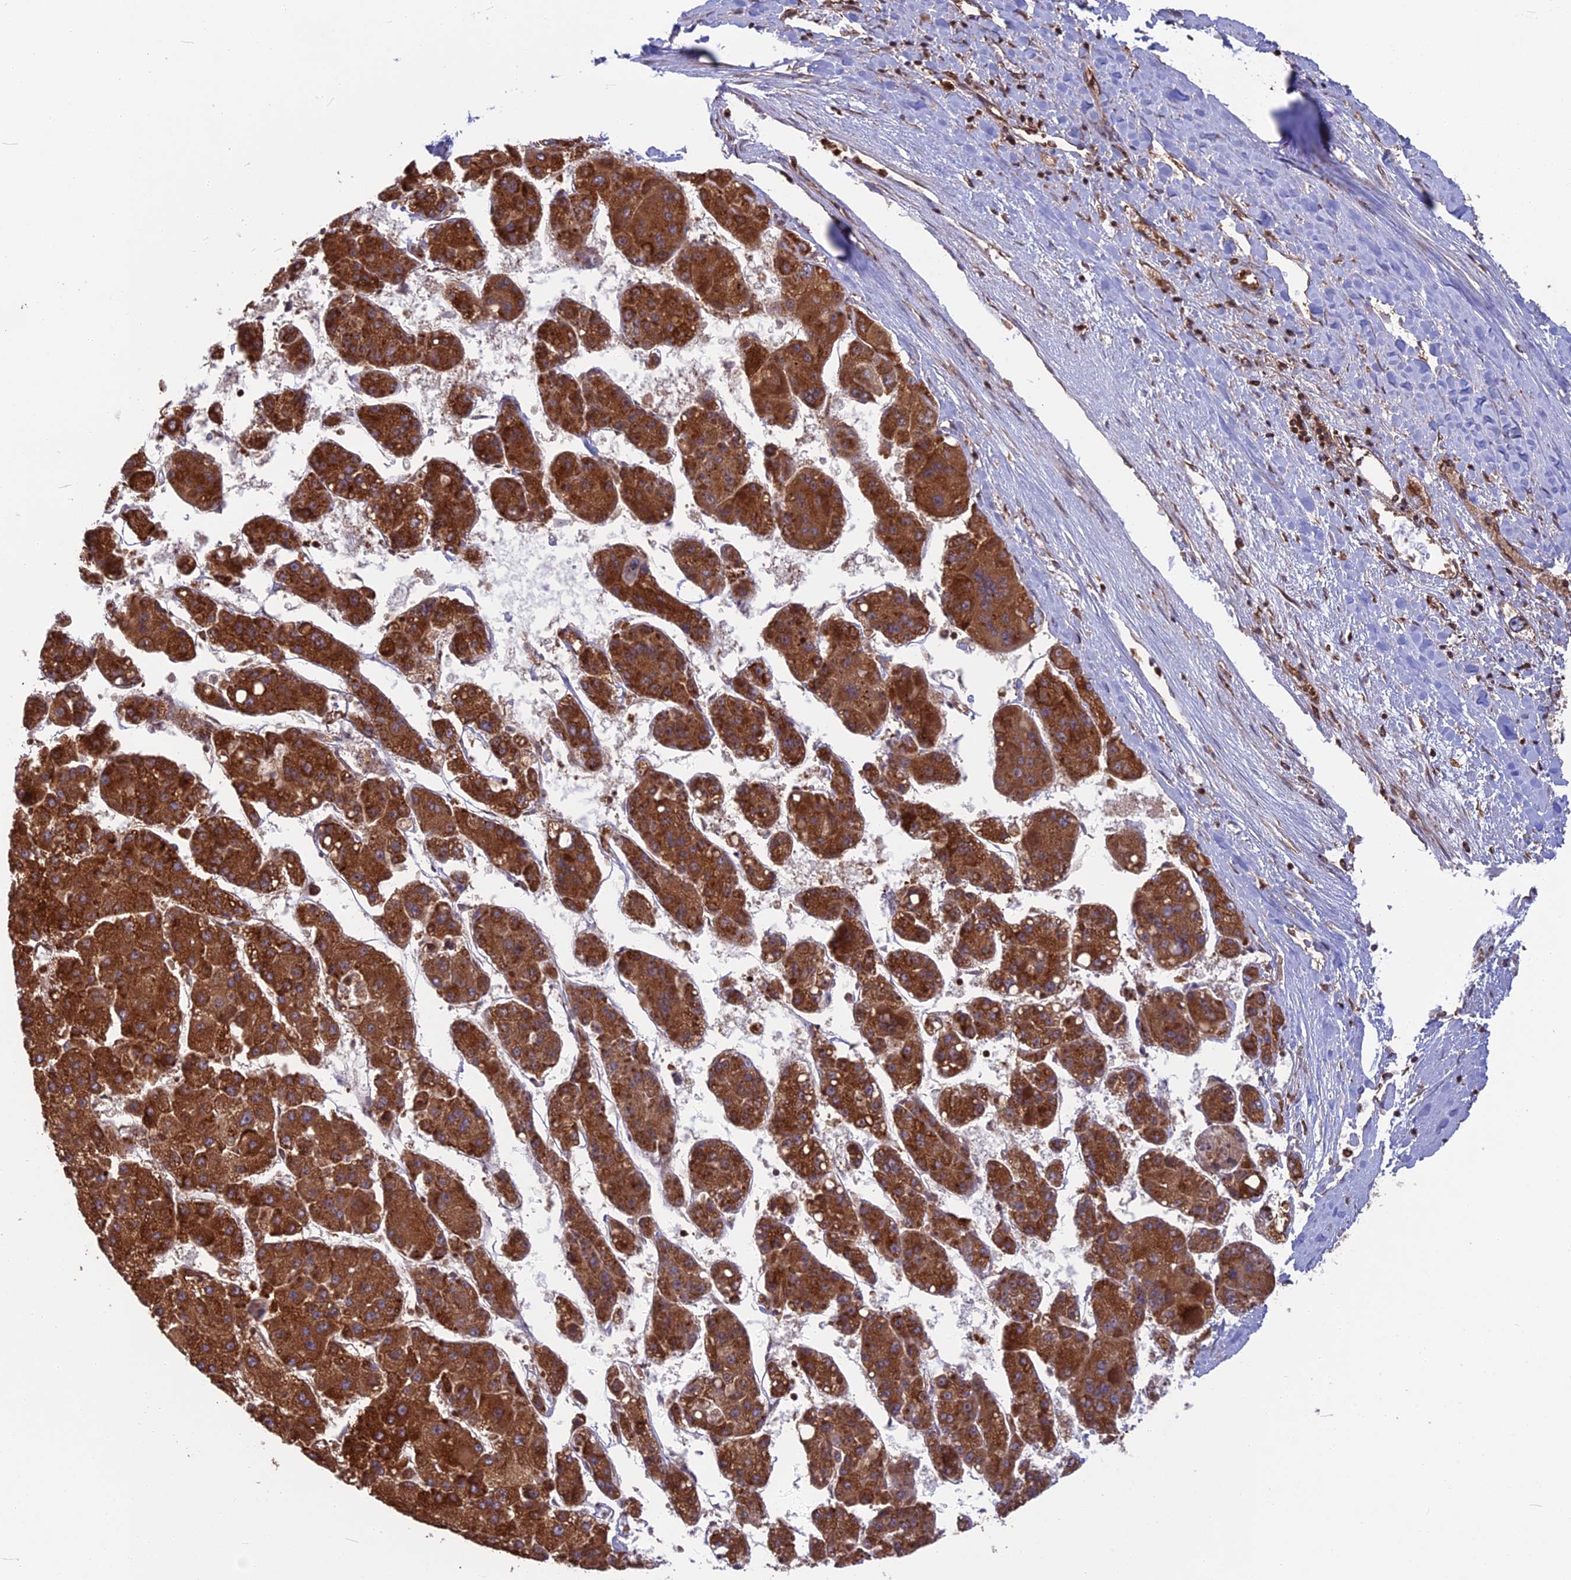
{"staining": {"intensity": "strong", "quantity": ">75%", "location": "cytoplasmic/membranous"}, "tissue": "liver cancer", "cell_type": "Tumor cells", "image_type": "cancer", "snomed": [{"axis": "morphology", "description": "Carcinoma, Hepatocellular, NOS"}, {"axis": "topography", "description": "Liver"}], "caption": "This histopathology image shows immunohistochemistry (IHC) staining of hepatocellular carcinoma (liver), with high strong cytoplasmic/membranous positivity in about >75% of tumor cells.", "gene": "WDR1", "patient": {"sex": "female", "age": 73}}